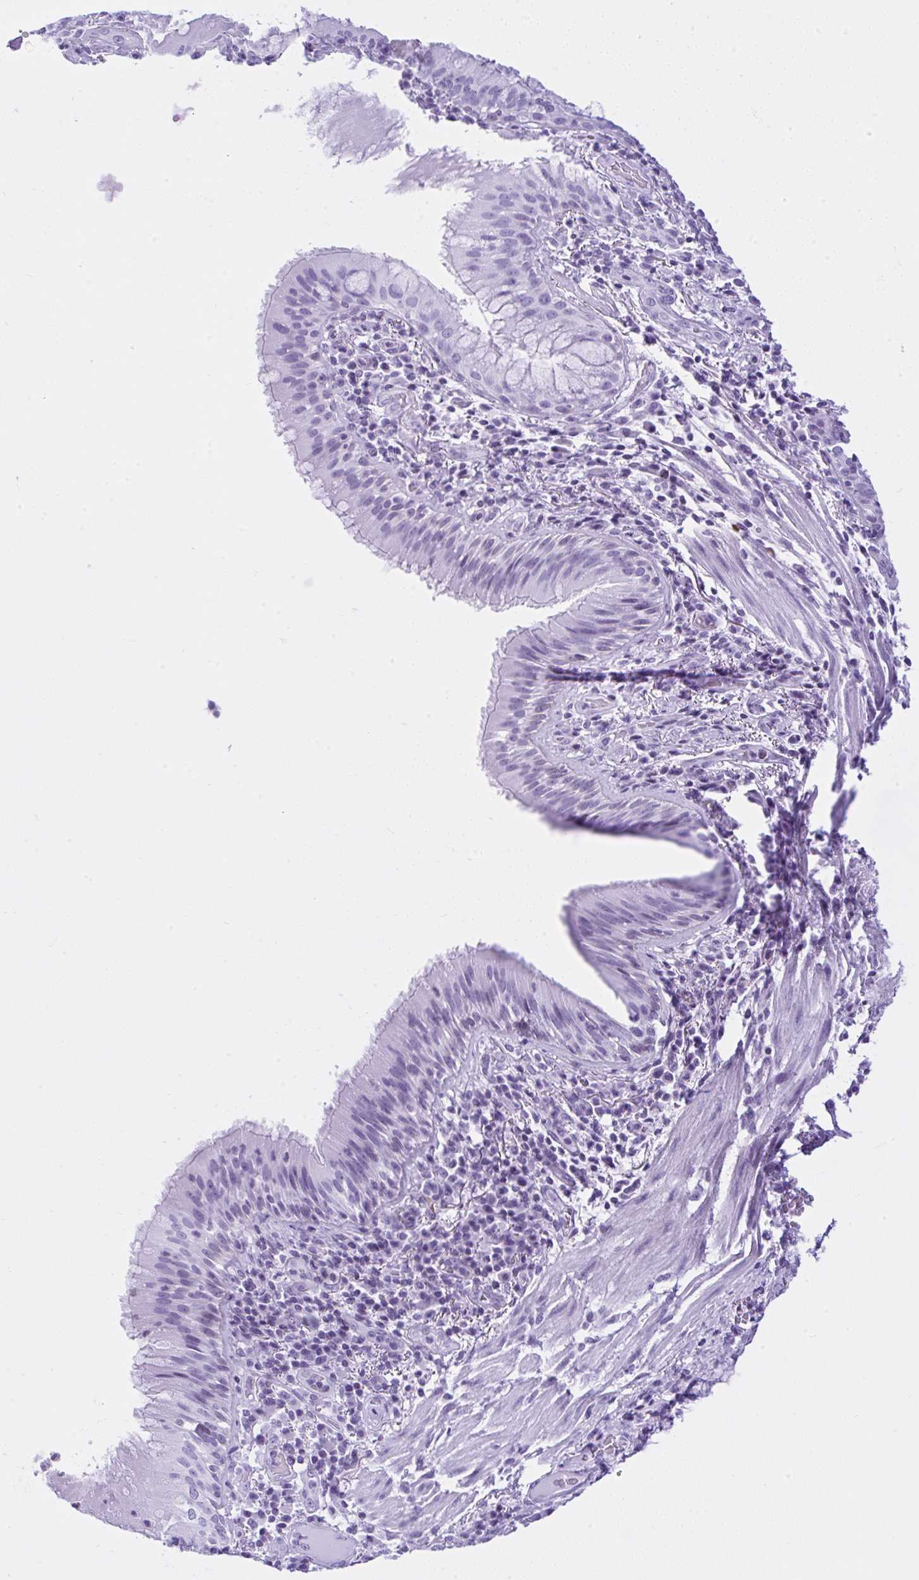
{"staining": {"intensity": "negative", "quantity": "none", "location": "none"}, "tissue": "bronchus", "cell_type": "Respiratory epithelial cells", "image_type": "normal", "snomed": [{"axis": "morphology", "description": "Normal tissue, NOS"}, {"axis": "topography", "description": "Cartilage tissue"}, {"axis": "topography", "description": "Bronchus"}], "caption": "IHC photomicrograph of unremarkable human bronchus stained for a protein (brown), which displays no staining in respiratory epithelial cells.", "gene": "KRT27", "patient": {"sex": "male", "age": 56}}